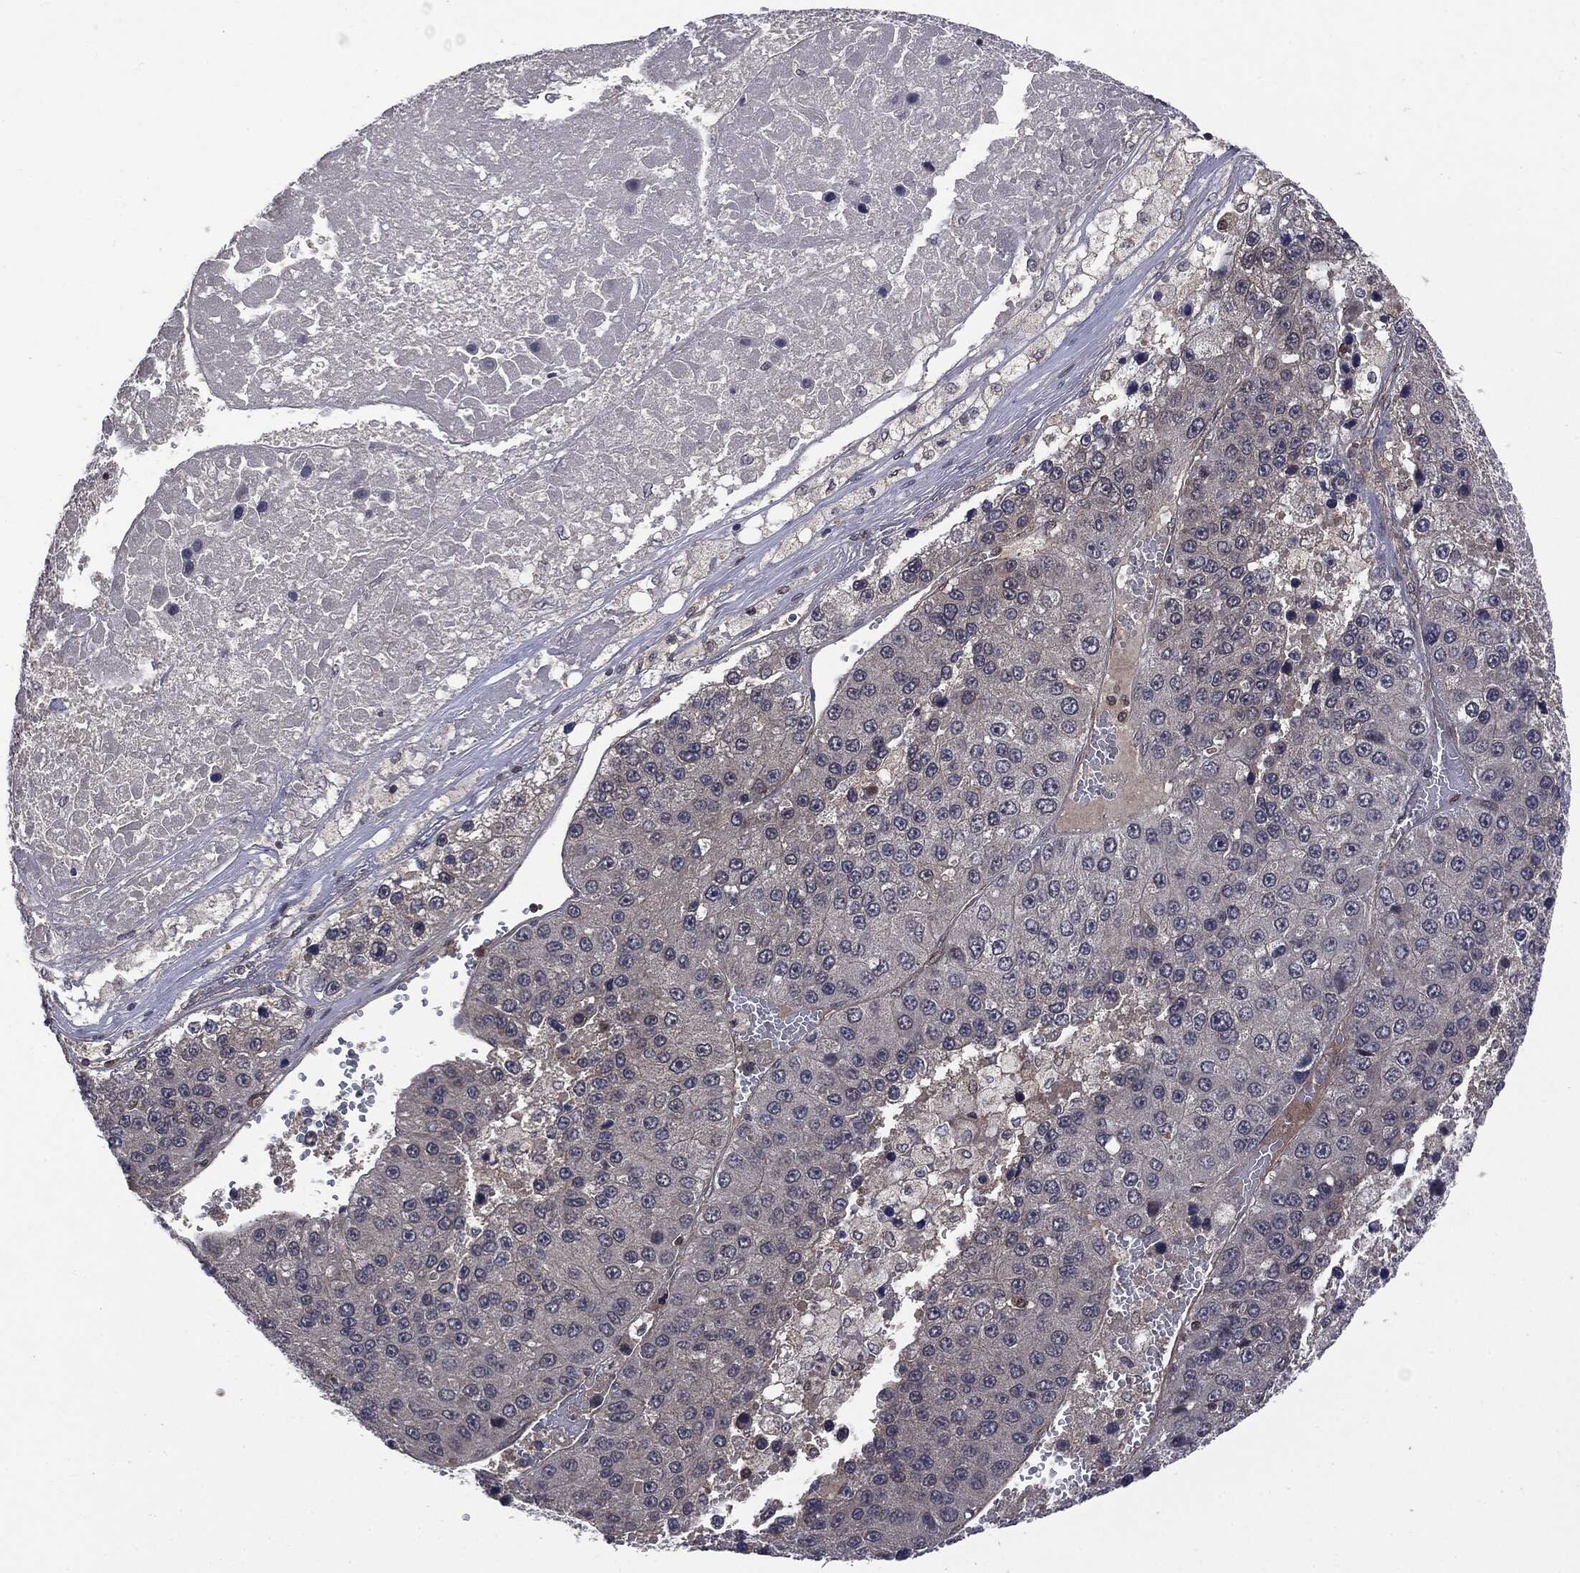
{"staining": {"intensity": "negative", "quantity": "none", "location": "none"}, "tissue": "liver cancer", "cell_type": "Tumor cells", "image_type": "cancer", "snomed": [{"axis": "morphology", "description": "Carcinoma, Hepatocellular, NOS"}, {"axis": "topography", "description": "Liver"}], "caption": "This is an immunohistochemistry (IHC) micrograph of human liver cancer. There is no expression in tumor cells.", "gene": "PTPA", "patient": {"sex": "female", "age": 73}}